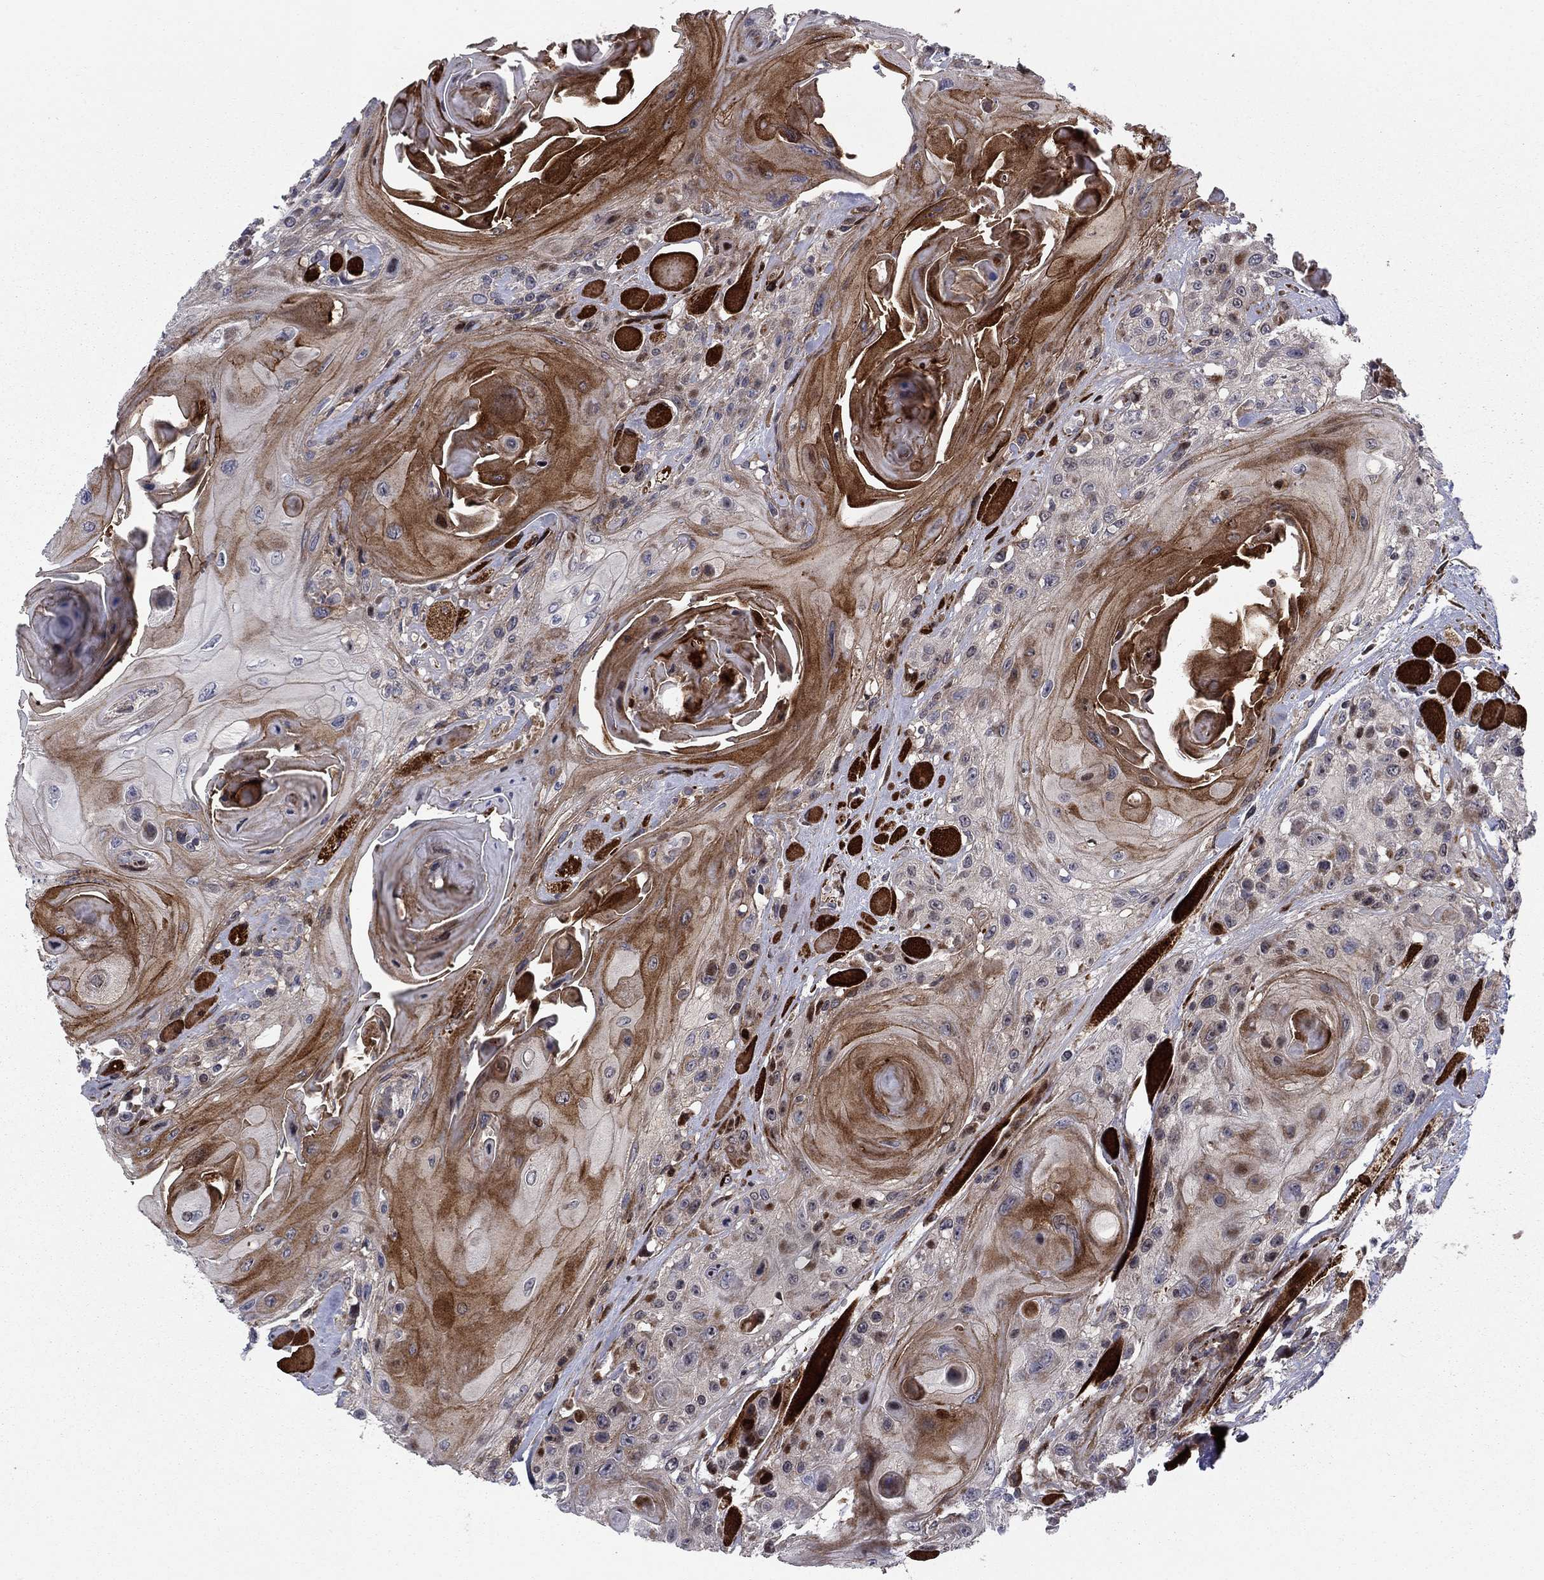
{"staining": {"intensity": "strong", "quantity": "25%-75%", "location": "cytoplasmic/membranous"}, "tissue": "head and neck cancer", "cell_type": "Tumor cells", "image_type": "cancer", "snomed": [{"axis": "morphology", "description": "Squamous cell carcinoma, NOS"}, {"axis": "topography", "description": "Head-Neck"}], "caption": "Head and neck squamous cell carcinoma stained with DAB (3,3'-diaminobenzidine) immunohistochemistry (IHC) demonstrates high levels of strong cytoplasmic/membranous staining in about 25%-75% of tumor cells.", "gene": "MIOS", "patient": {"sex": "female", "age": 59}}